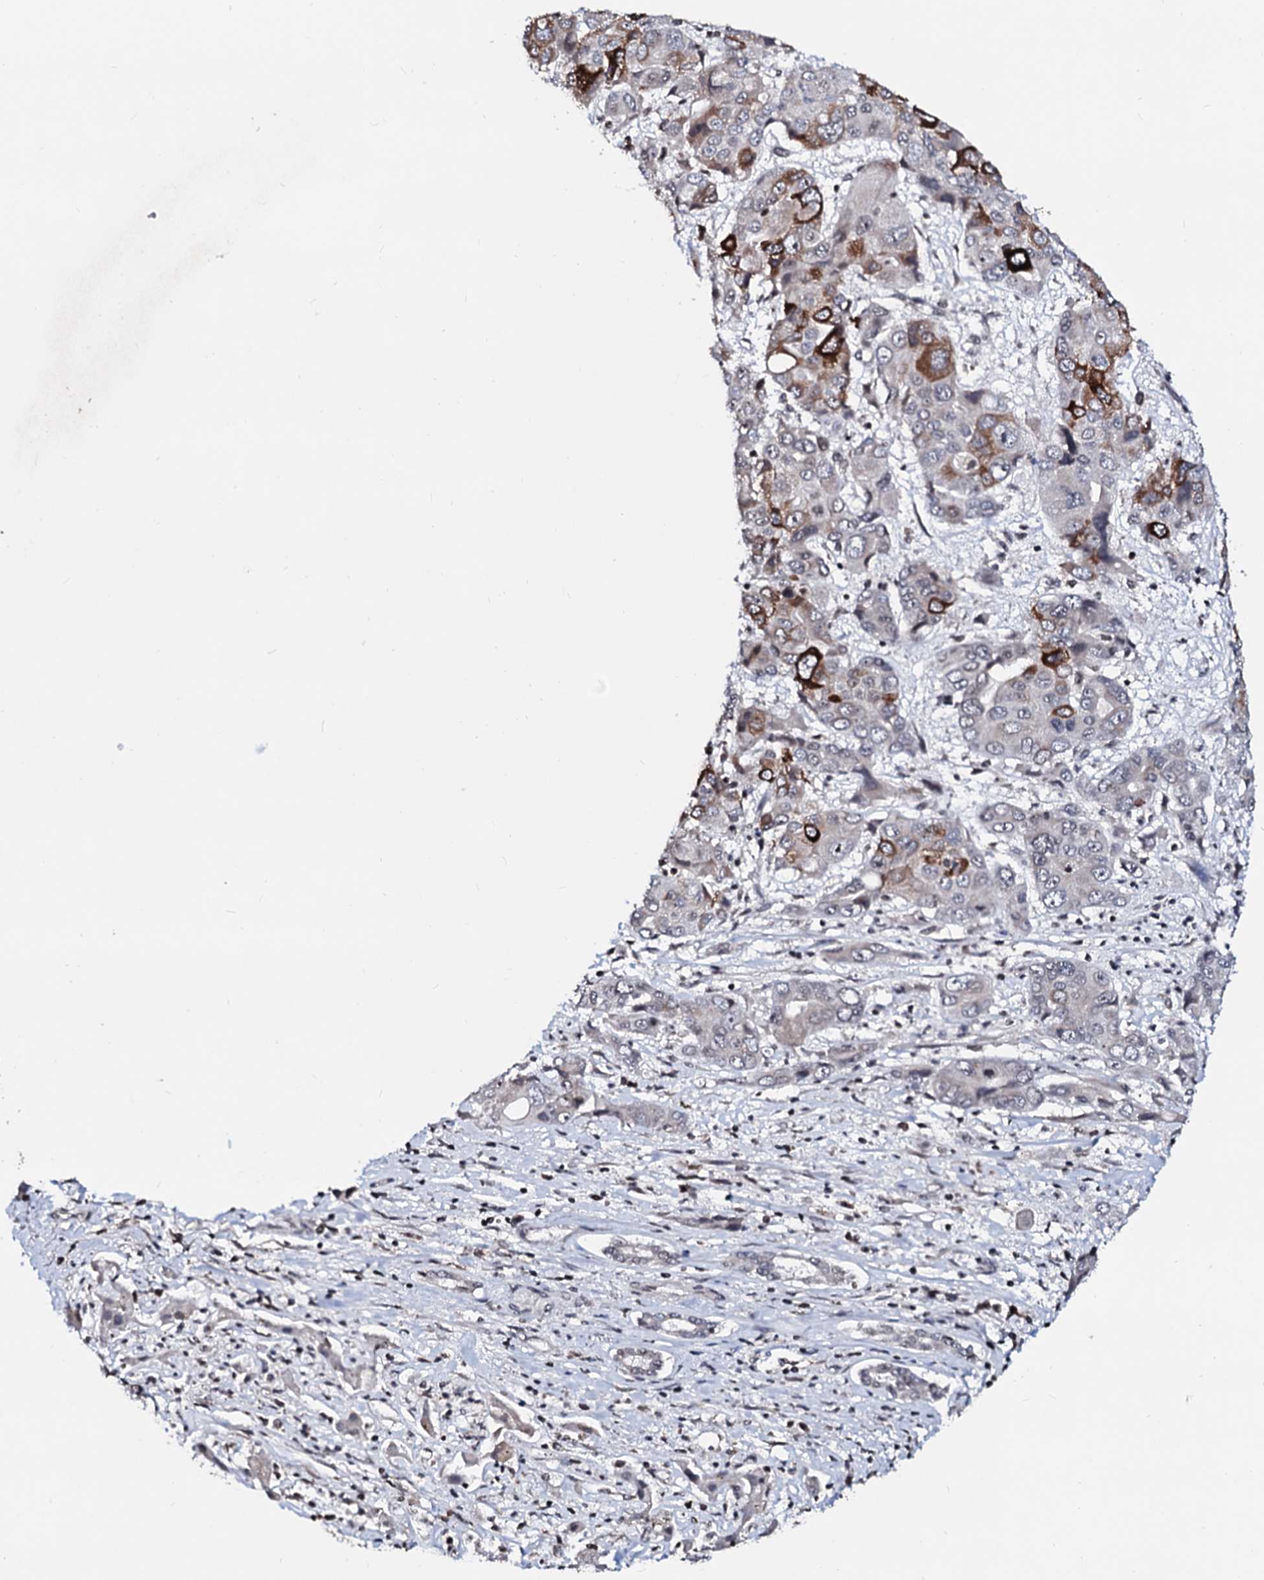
{"staining": {"intensity": "strong", "quantity": "25%-75%", "location": "cytoplasmic/membranous,nuclear"}, "tissue": "liver cancer", "cell_type": "Tumor cells", "image_type": "cancer", "snomed": [{"axis": "morphology", "description": "Cholangiocarcinoma"}, {"axis": "topography", "description": "Liver"}], "caption": "Tumor cells exhibit high levels of strong cytoplasmic/membranous and nuclear staining in about 25%-75% of cells in liver cancer. (Brightfield microscopy of DAB IHC at high magnification).", "gene": "LSM11", "patient": {"sex": "male", "age": 67}}